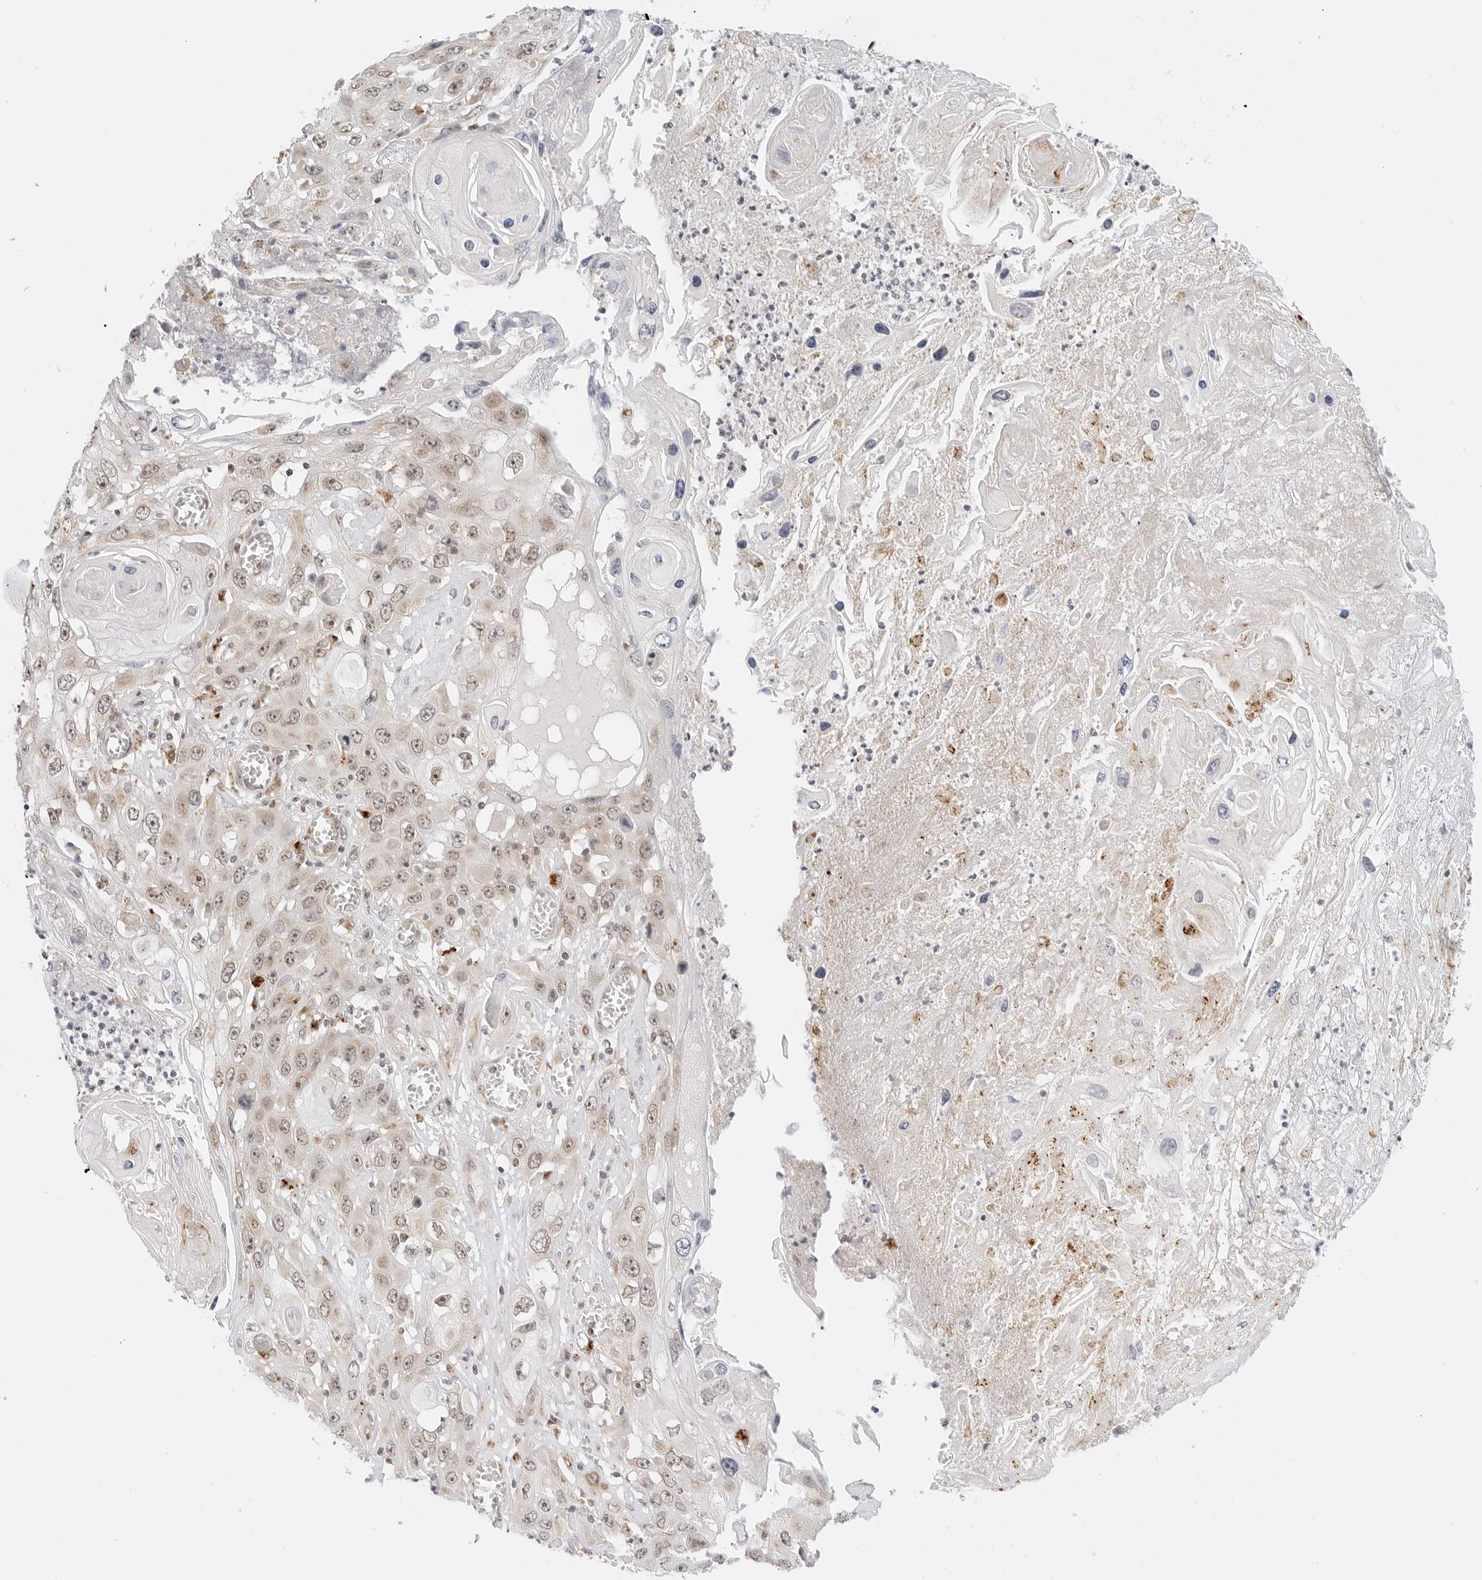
{"staining": {"intensity": "weak", "quantity": ">75%", "location": "nuclear"}, "tissue": "skin cancer", "cell_type": "Tumor cells", "image_type": "cancer", "snomed": [{"axis": "morphology", "description": "Squamous cell carcinoma, NOS"}, {"axis": "topography", "description": "Skin"}], "caption": "Weak nuclear protein positivity is present in about >75% of tumor cells in skin squamous cell carcinoma.", "gene": "GORAB", "patient": {"sex": "male", "age": 55}}